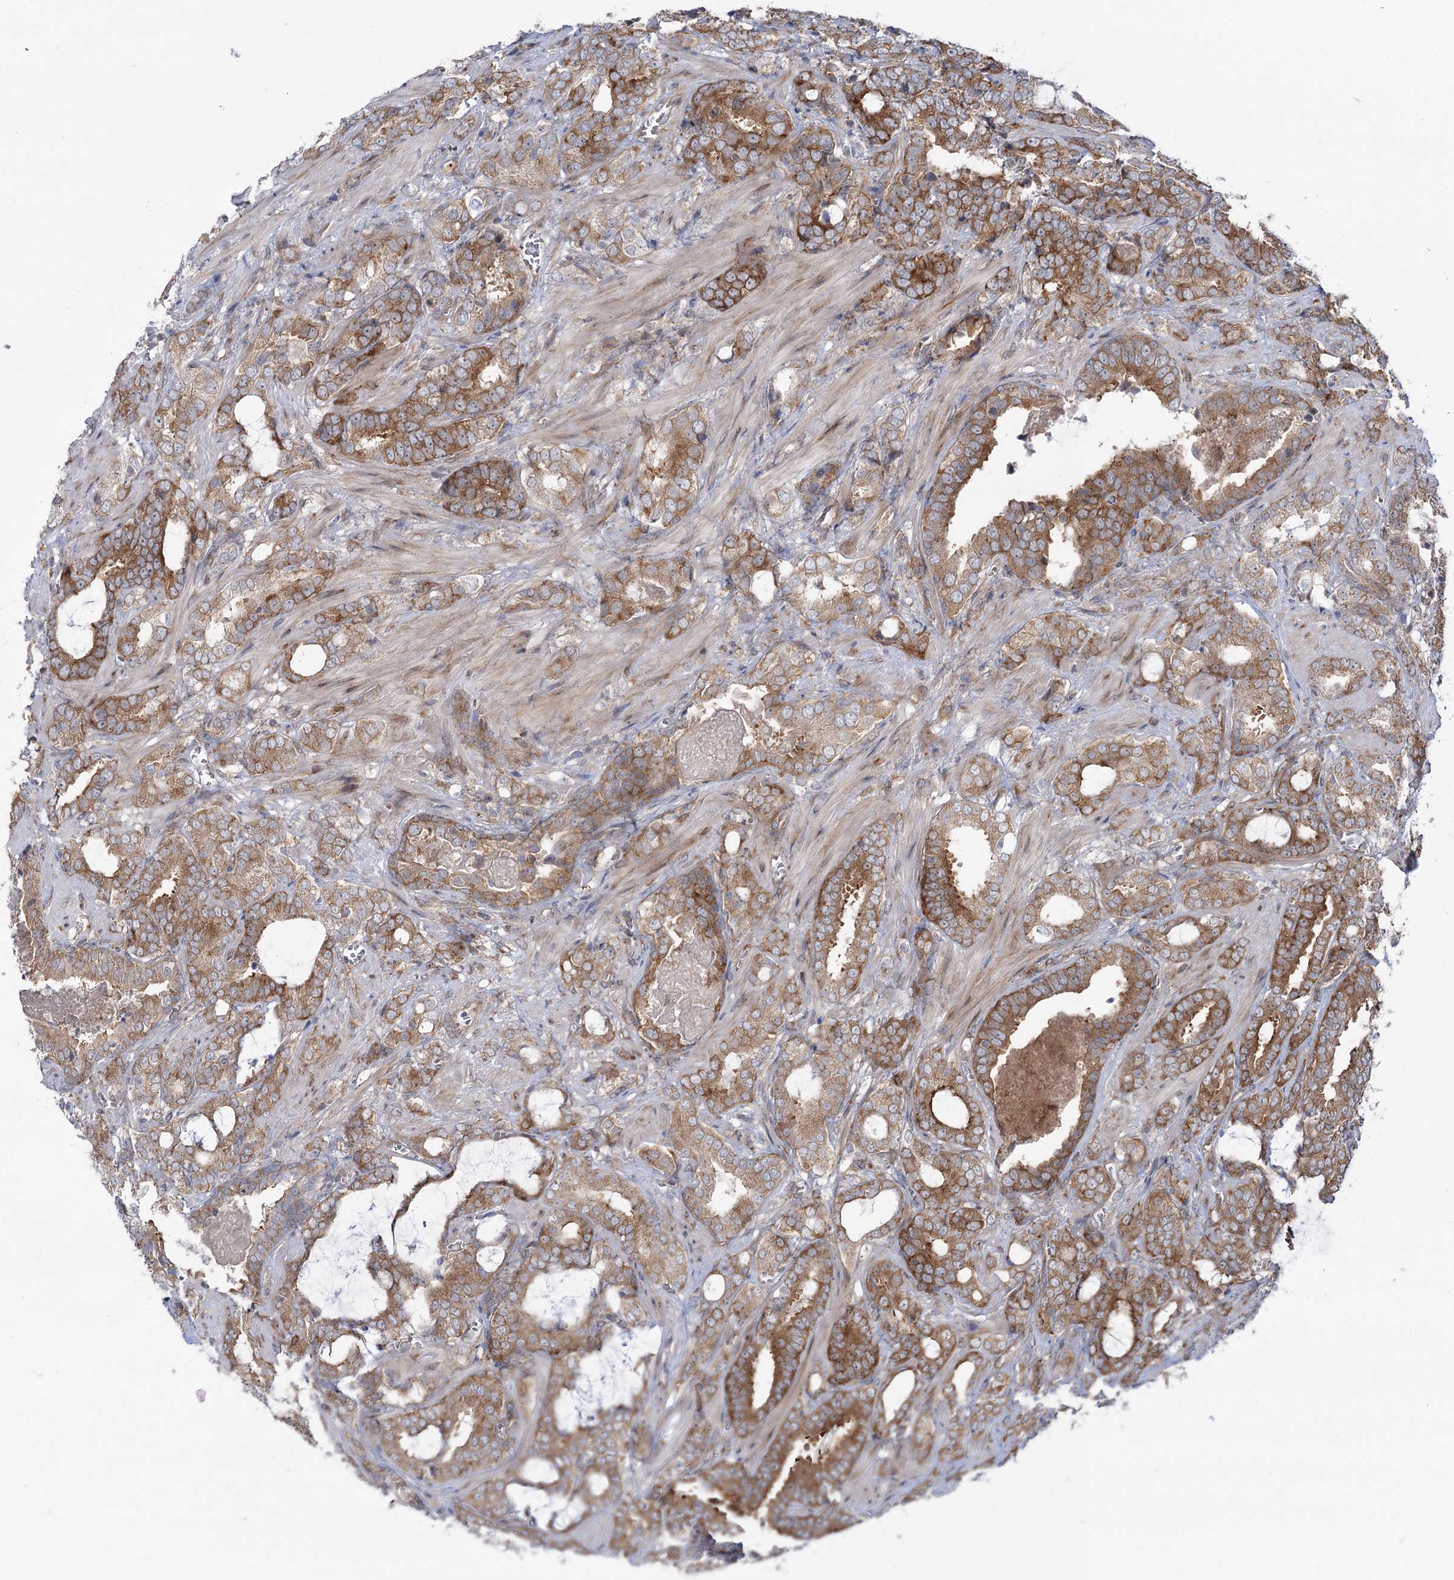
{"staining": {"intensity": "moderate", "quantity": ">75%", "location": "cytoplasmic/membranous"}, "tissue": "prostate cancer", "cell_type": "Tumor cells", "image_type": "cancer", "snomed": [{"axis": "morphology", "description": "Adenocarcinoma, High grade"}, {"axis": "topography", "description": "Prostate and seminal vesicle, NOS"}], "caption": "The image reveals immunohistochemical staining of prostate adenocarcinoma (high-grade). There is moderate cytoplasmic/membranous expression is identified in about >75% of tumor cells.", "gene": "VWA2", "patient": {"sex": "male", "age": 67}}